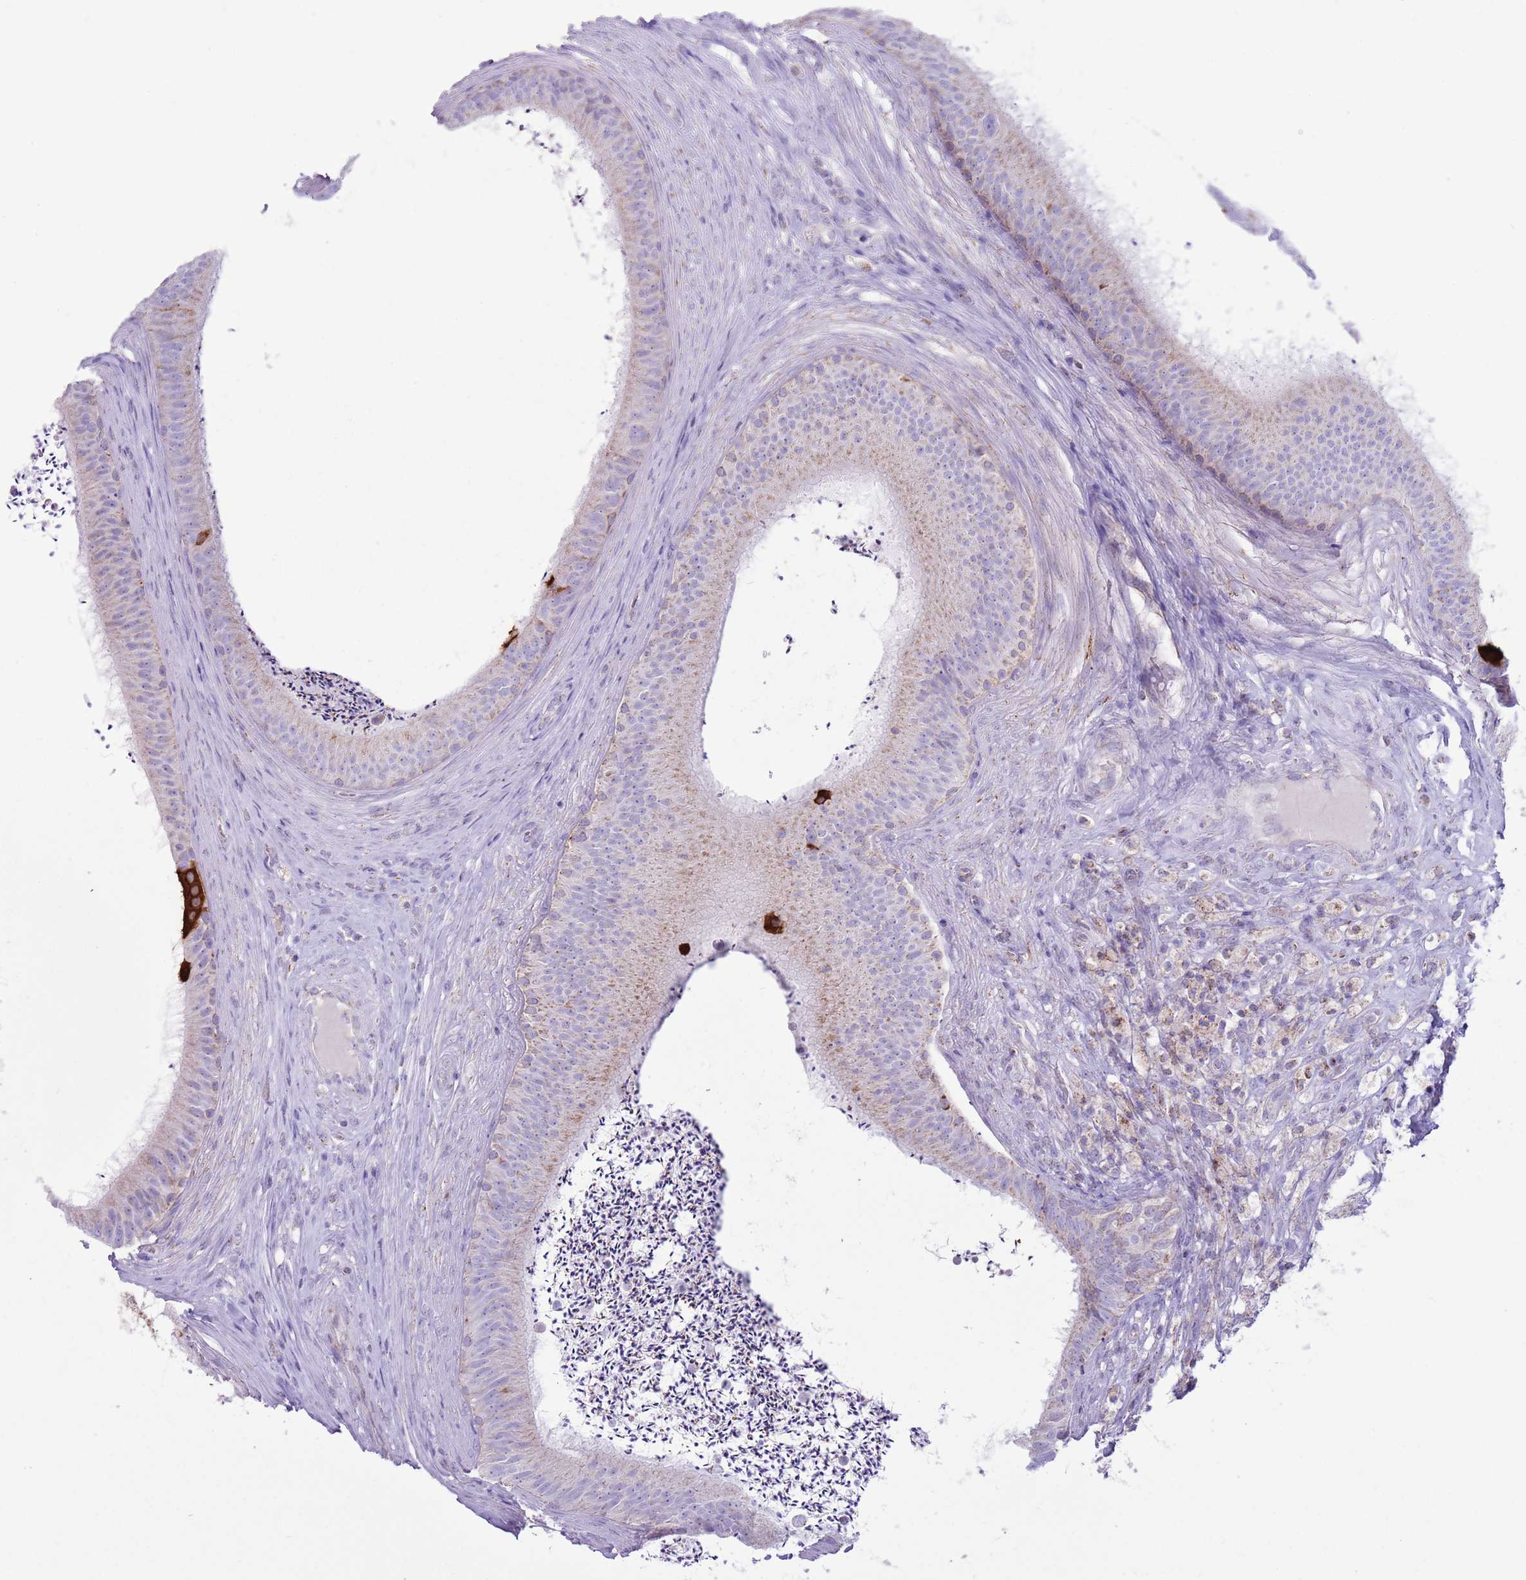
{"staining": {"intensity": "strong", "quantity": "<25%", "location": "cytoplasmic/membranous"}, "tissue": "epididymis", "cell_type": "Glandular cells", "image_type": "normal", "snomed": [{"axis": "morphology", "description": "Normal tissue, NOS"}, {"axis": "topography", "description": "Testis"}, {"axis": "topography", "description": "Epididymis"}], "caption": "The micrograph exhibits staining of benign epididymis, revealing strong cytoplasmic/membranous protein staining (brown color) within glandular cells. (IHC, brightfield microscopy, high magnification).", "gene": "ATP6V1B1", "patient": {"sex": "male", "age": 41}}